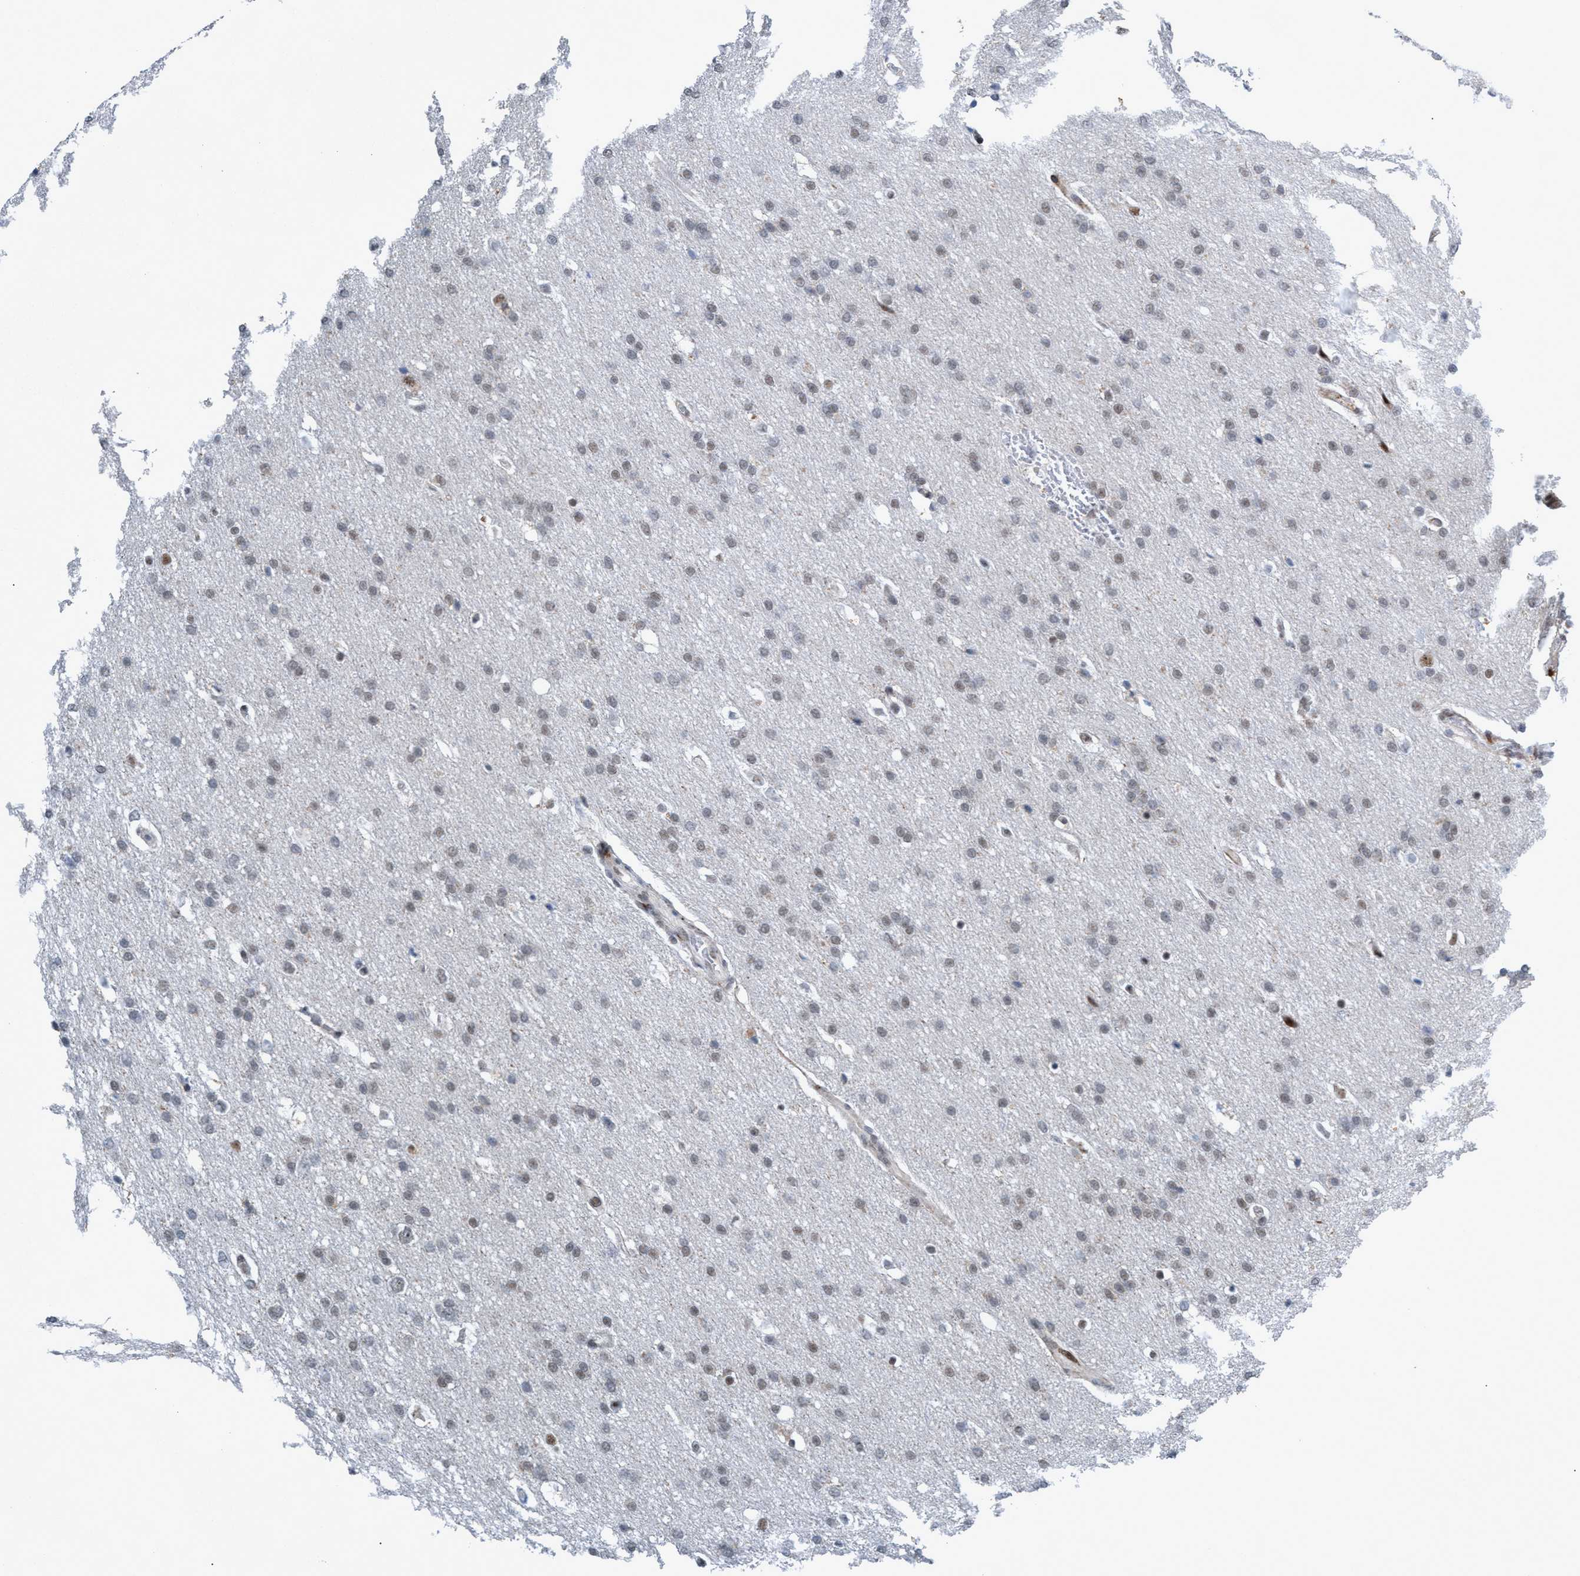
{"staining": {"intensity": "weak", "quantity": "<25%", "location": "nuclear"}, "tissue": "glioma", "cell_type": "Tumor cells", "image_type": "cancer", "snomed": [{"axis": "morphology", "description": "Glioma, malignant, Low grade"}, {"axis": "topography", "description": "Brain"}], "caption": "Histopathology image shows no significant protein staining in tumor cells of glioma.", "gene": "CWC27", "patient": {"sex": "female", "age": 37}}